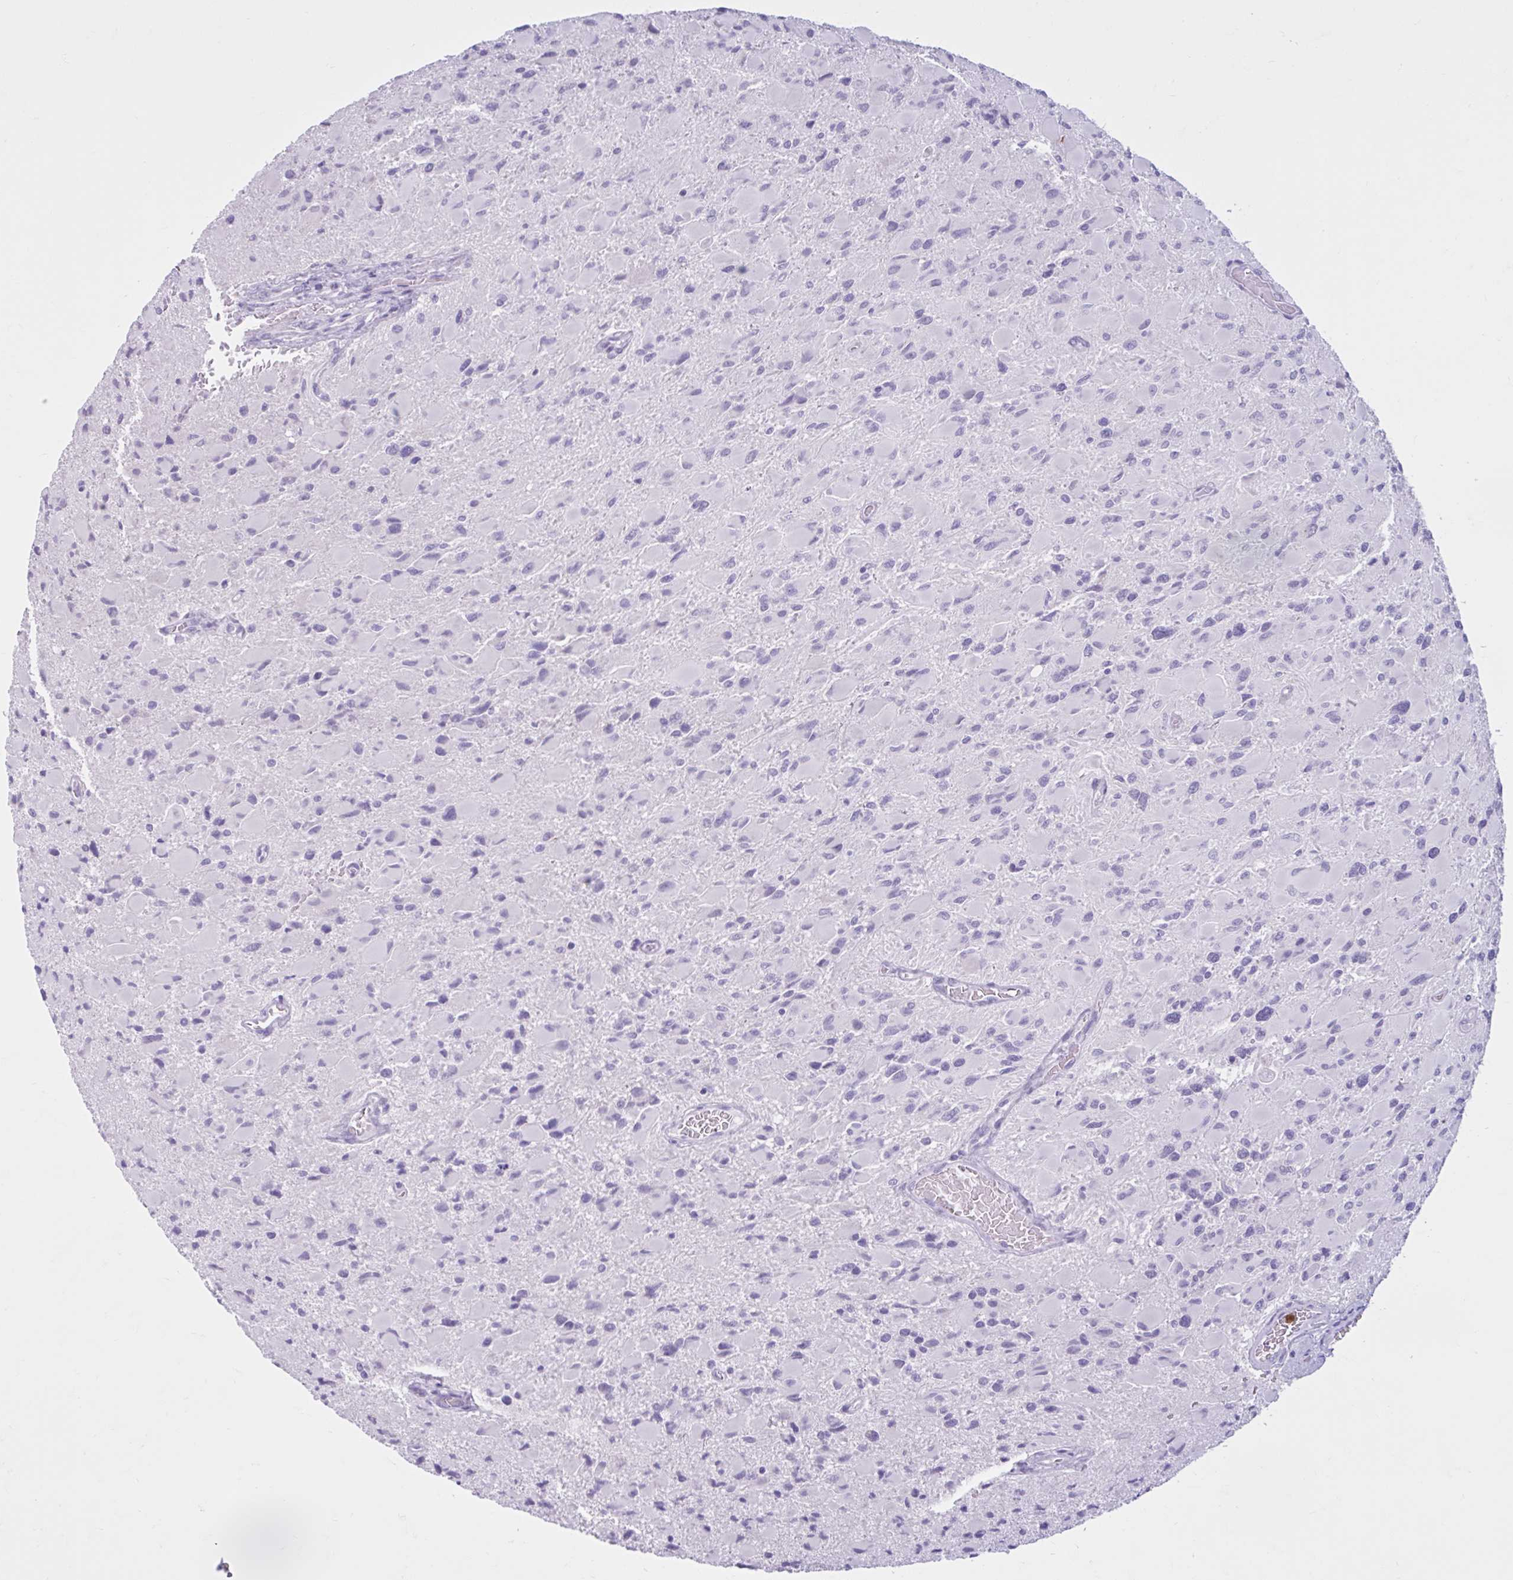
{"staining": {"intensity": "negative", "quantity": "none", "location": "none"}, "tissue": "glioma", "cell_type": "Tumor cells", "image_type": "cancer", "snomed": [{"axis": "morphology", "description": "Glioma, malignant, High grade"}, {"axis": "topography", "description": "Cerebral cortex"}], "caption": "DAB (3,3'-diaminobenzidine) immunohistochemical staining of glioma reveals no significant staining in tumor cells. The staining was performed using DAB to visualize the protein expression in brown, while the nuclei were stained in blue with hematoxylin (Magnification: 20x).", "gene": "CEP120", "patient": {"sex": "female", "age": 36}}